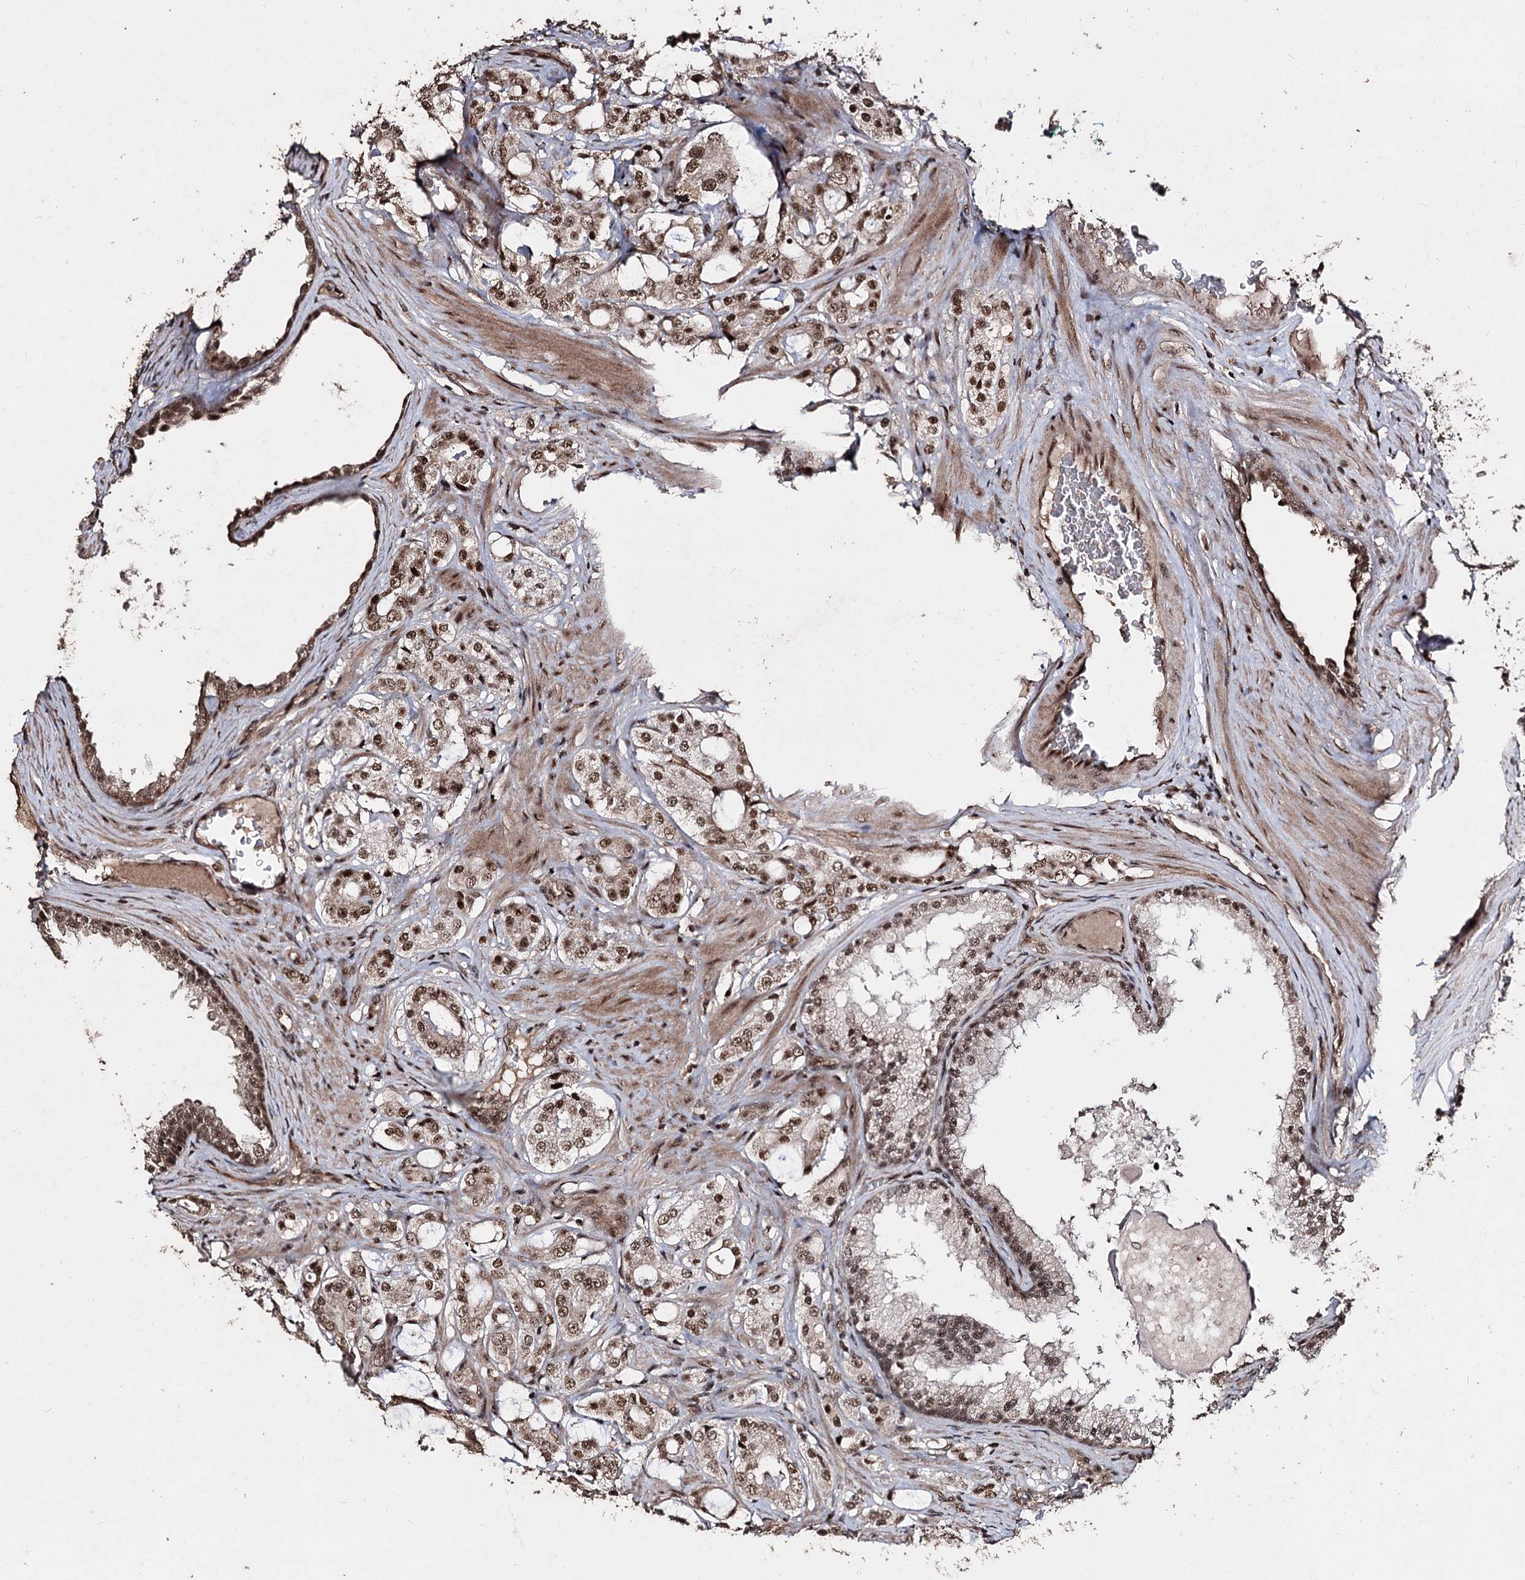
{"staining": {"intensity": "moderate", "quantity": ">75%", "location": "nuclear"}, "tissue": "prostate cancer", "cell_type": "Tumor cells", "image_type": "cancer", "snomed": [{"axis": "morphology", "description": "Adenocarcinoma, High grade"}, {"axis": "topography", "description": "Prostate"}], "caption": "A medium amount of moderate nuclear staining is present in approximately >75% of tumor cells in prostate cancer (adenocarcinoma (high-grade)) tissue. Using DAB (3,3'-diaminobenzidine) (brown) and hematoxylin (blue) stains, captured at high magnification using brightfield microscopy.", "gene": "U2SURP", "patient": {"sex": "male", "age": 63}}